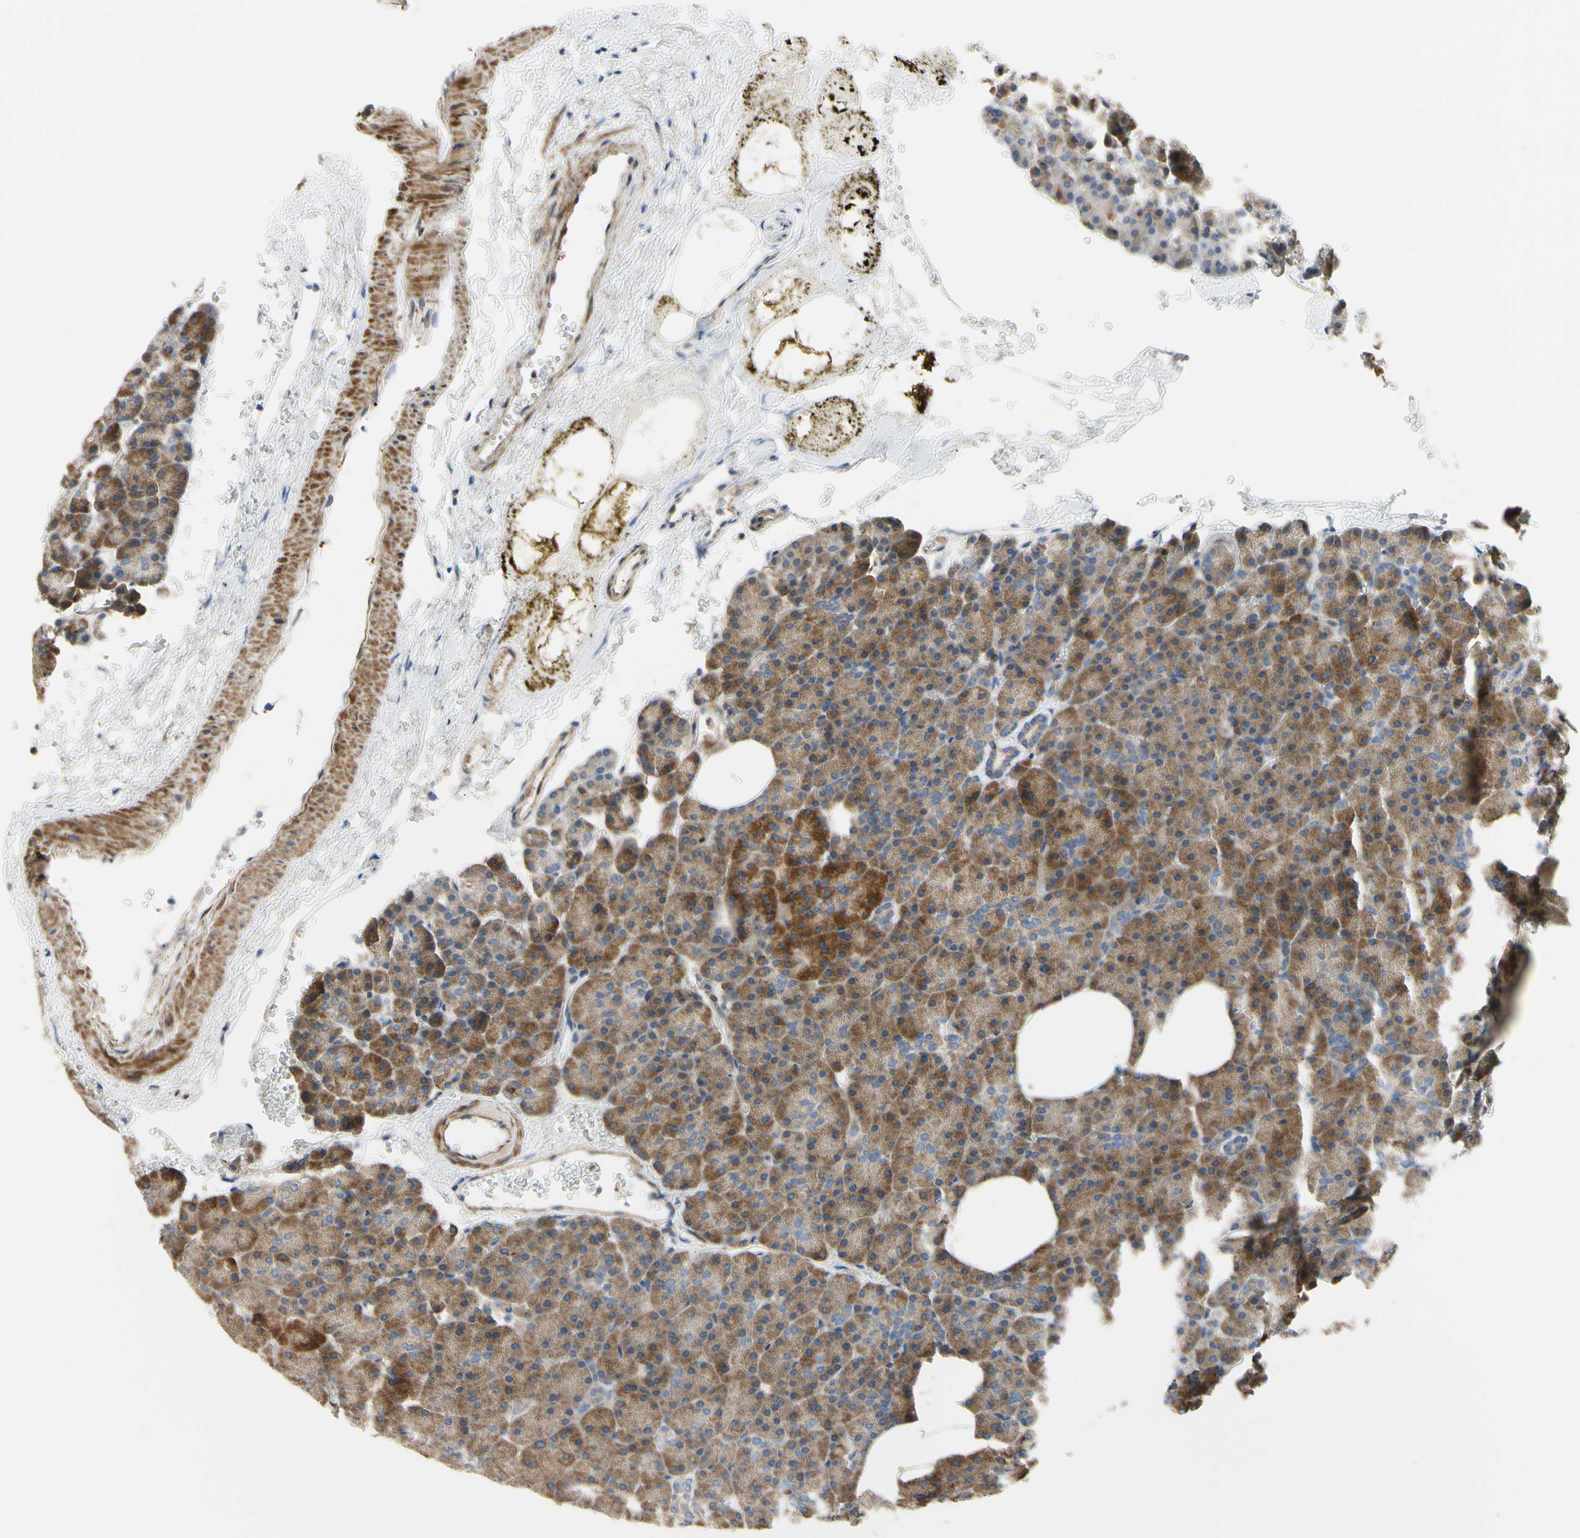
{"staining": {"intensity": "moderate", "quantity": ">75%", "location": "cytoplasmic/membranous"}, "tissue": "pancreas", "cell_type": "Exocrine glandular cells", "image_type": "normal", "snomed": [{"axis": "morphology", "description": "Normal tissue, NOS"}, {"axis": "topography", "description": "Pancreas"}], "caption": "Immunohistochemical staining of normal pancreas demonstrates medium levels of moderate cytoplasmic/membranous staining in approximately >75% of exocrine glandular cells.", "gene": "BECN1", "patient": {"sex": "female", "age": 35}}